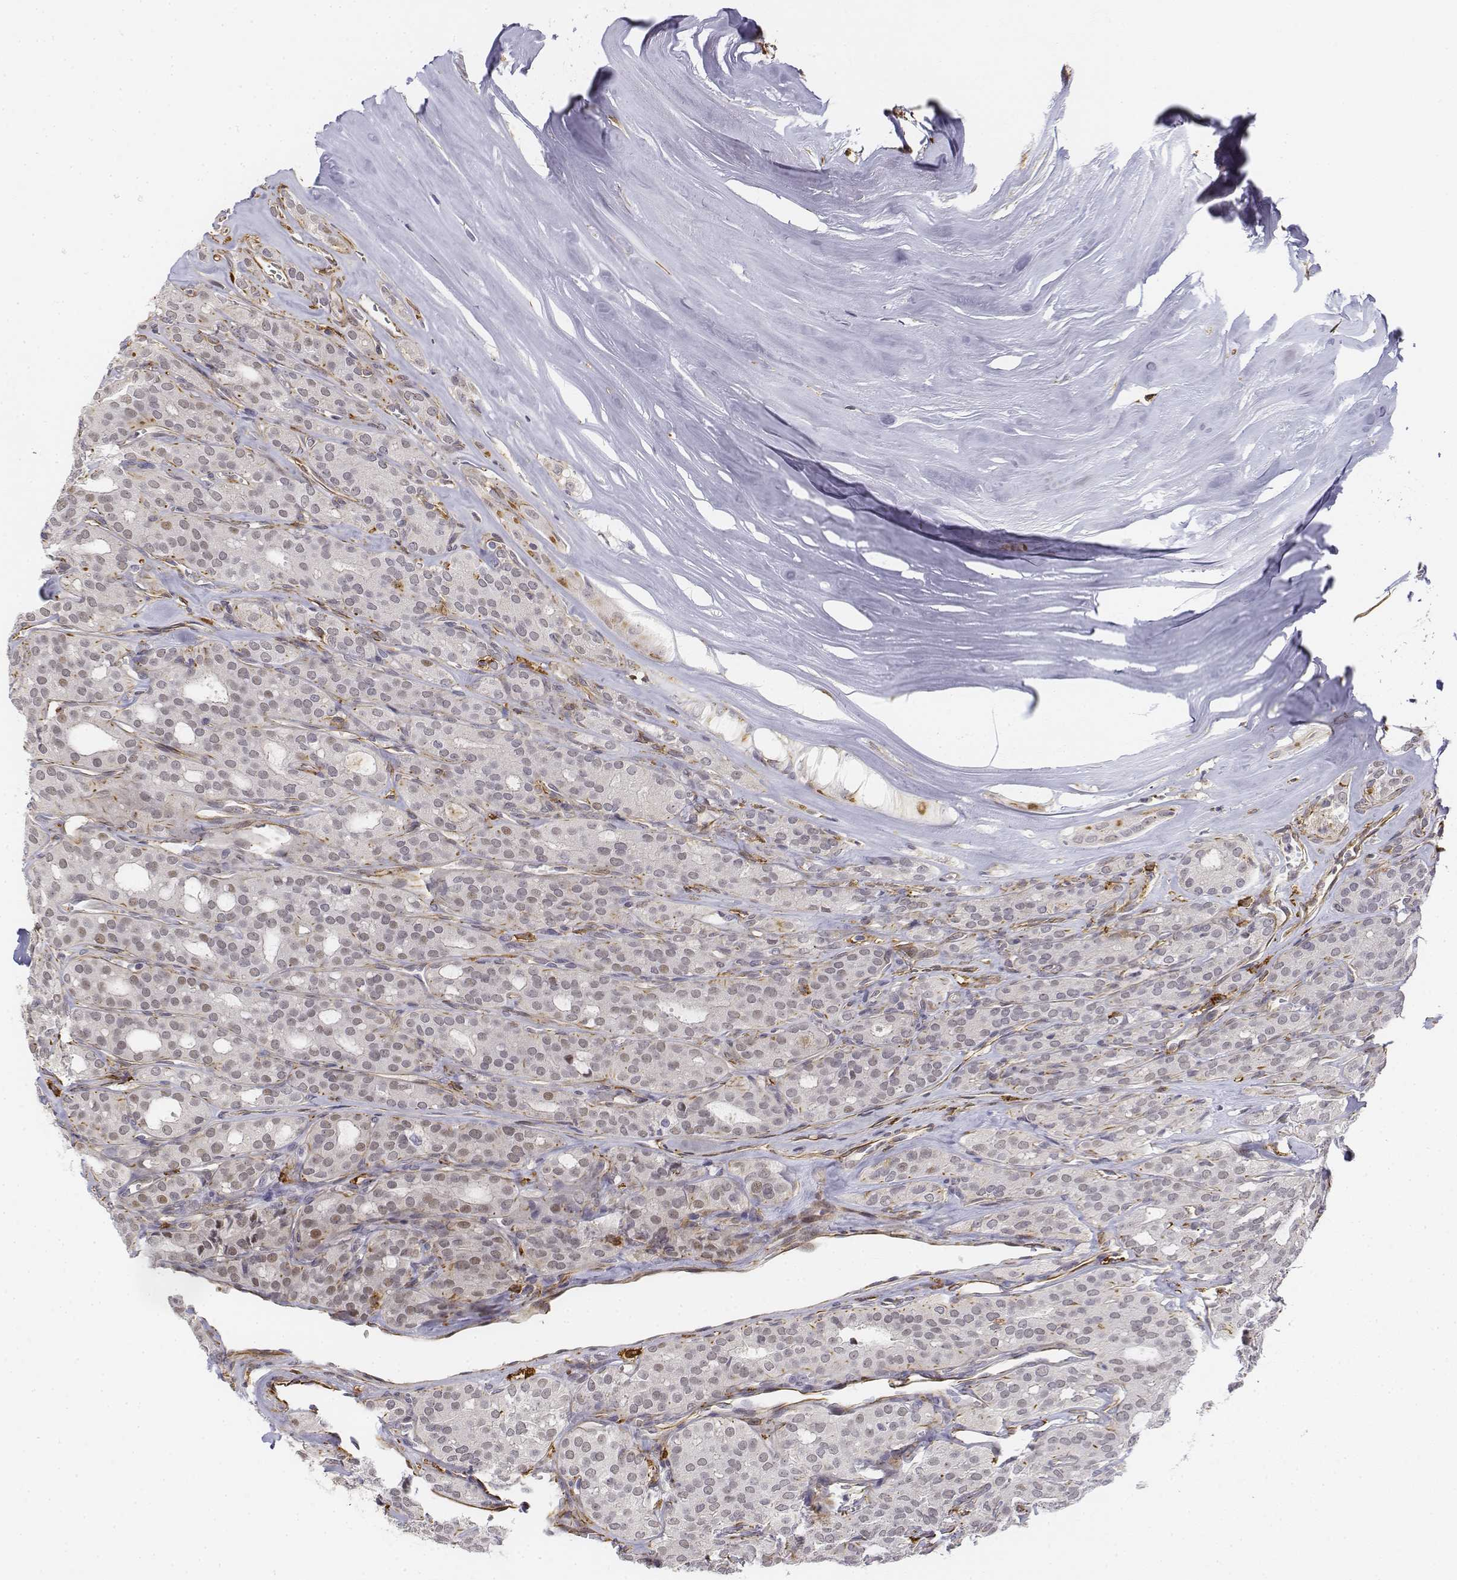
{"staining": {"intensity": "negative", "quantity": "none", "location": "none"}, "tissue": "thyroid cancer", "cell_type": "Tumor cells", "image_type": "cancer", "snomed": [{"axis": "morphology", "description": "Follicular adenoma carcinoma, NOS"}, {"axis": "topography", "description": "Thyroid gland"}], "caption": "Immunohistochemistry (IHC) of human thyroid cancer exhibits no expression in tumor cells.", "gene": "CD14", "patient": {"sex": "male", "age": 75}}